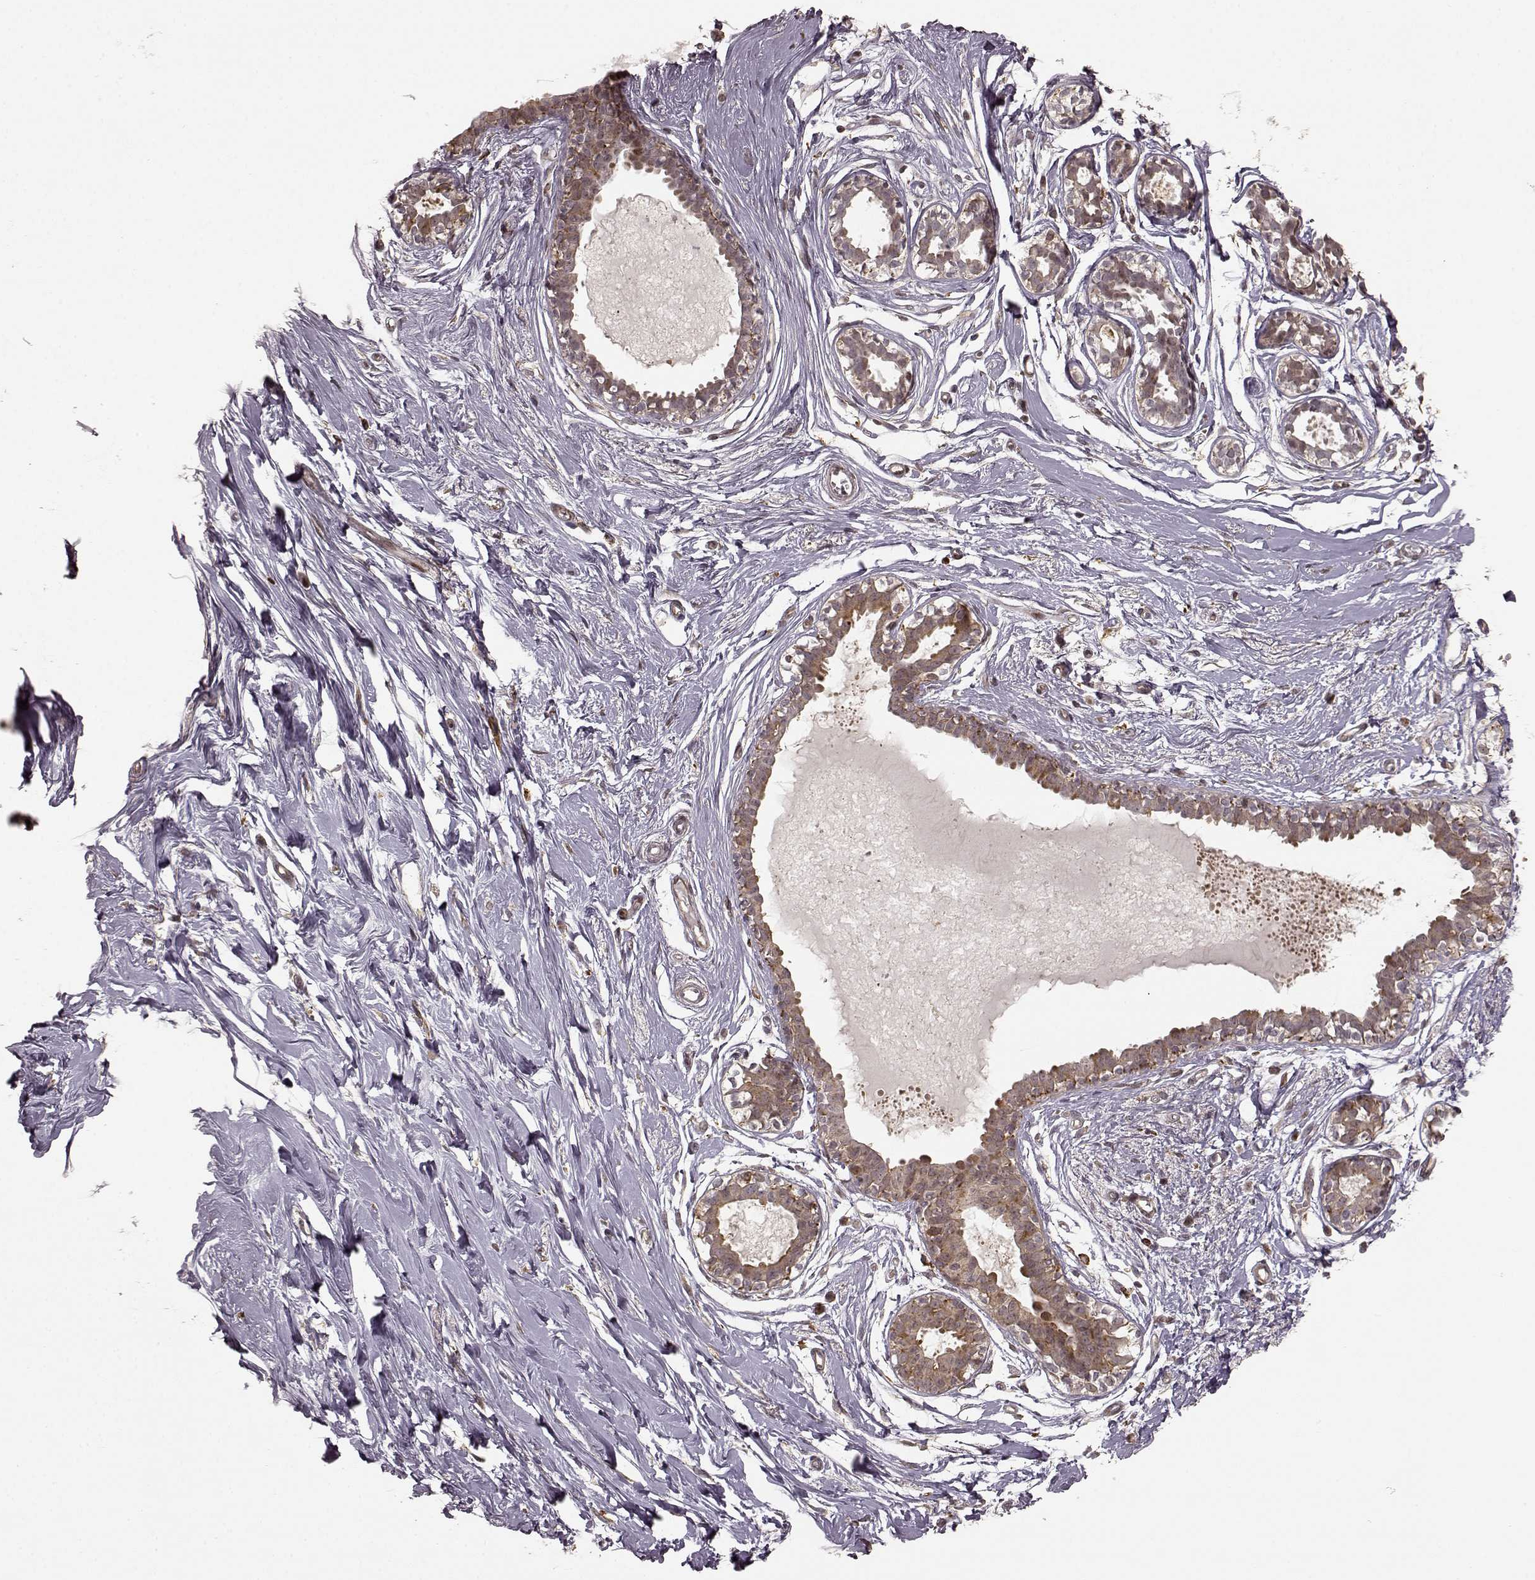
{"staining": {"intensity": "moderate", "quantity": ">75%", "location": "cytoplasmic/membranous"}, "tissue": "breast", "cell_type": "Glandular cells", "image_type": "normal", "snomed": [{"axis": "morphology", "description": "Normal tissue, NOS"}, {"axis": "topography", "description": "Breast"}], "caption": "Protein expression analysis of benign human breast reveals moderate cytoplasmic/membranous positivity in about >75% of glandular cells.", "gene": "SLC12A9", "patient": {"sex": "female", "age": 49}}